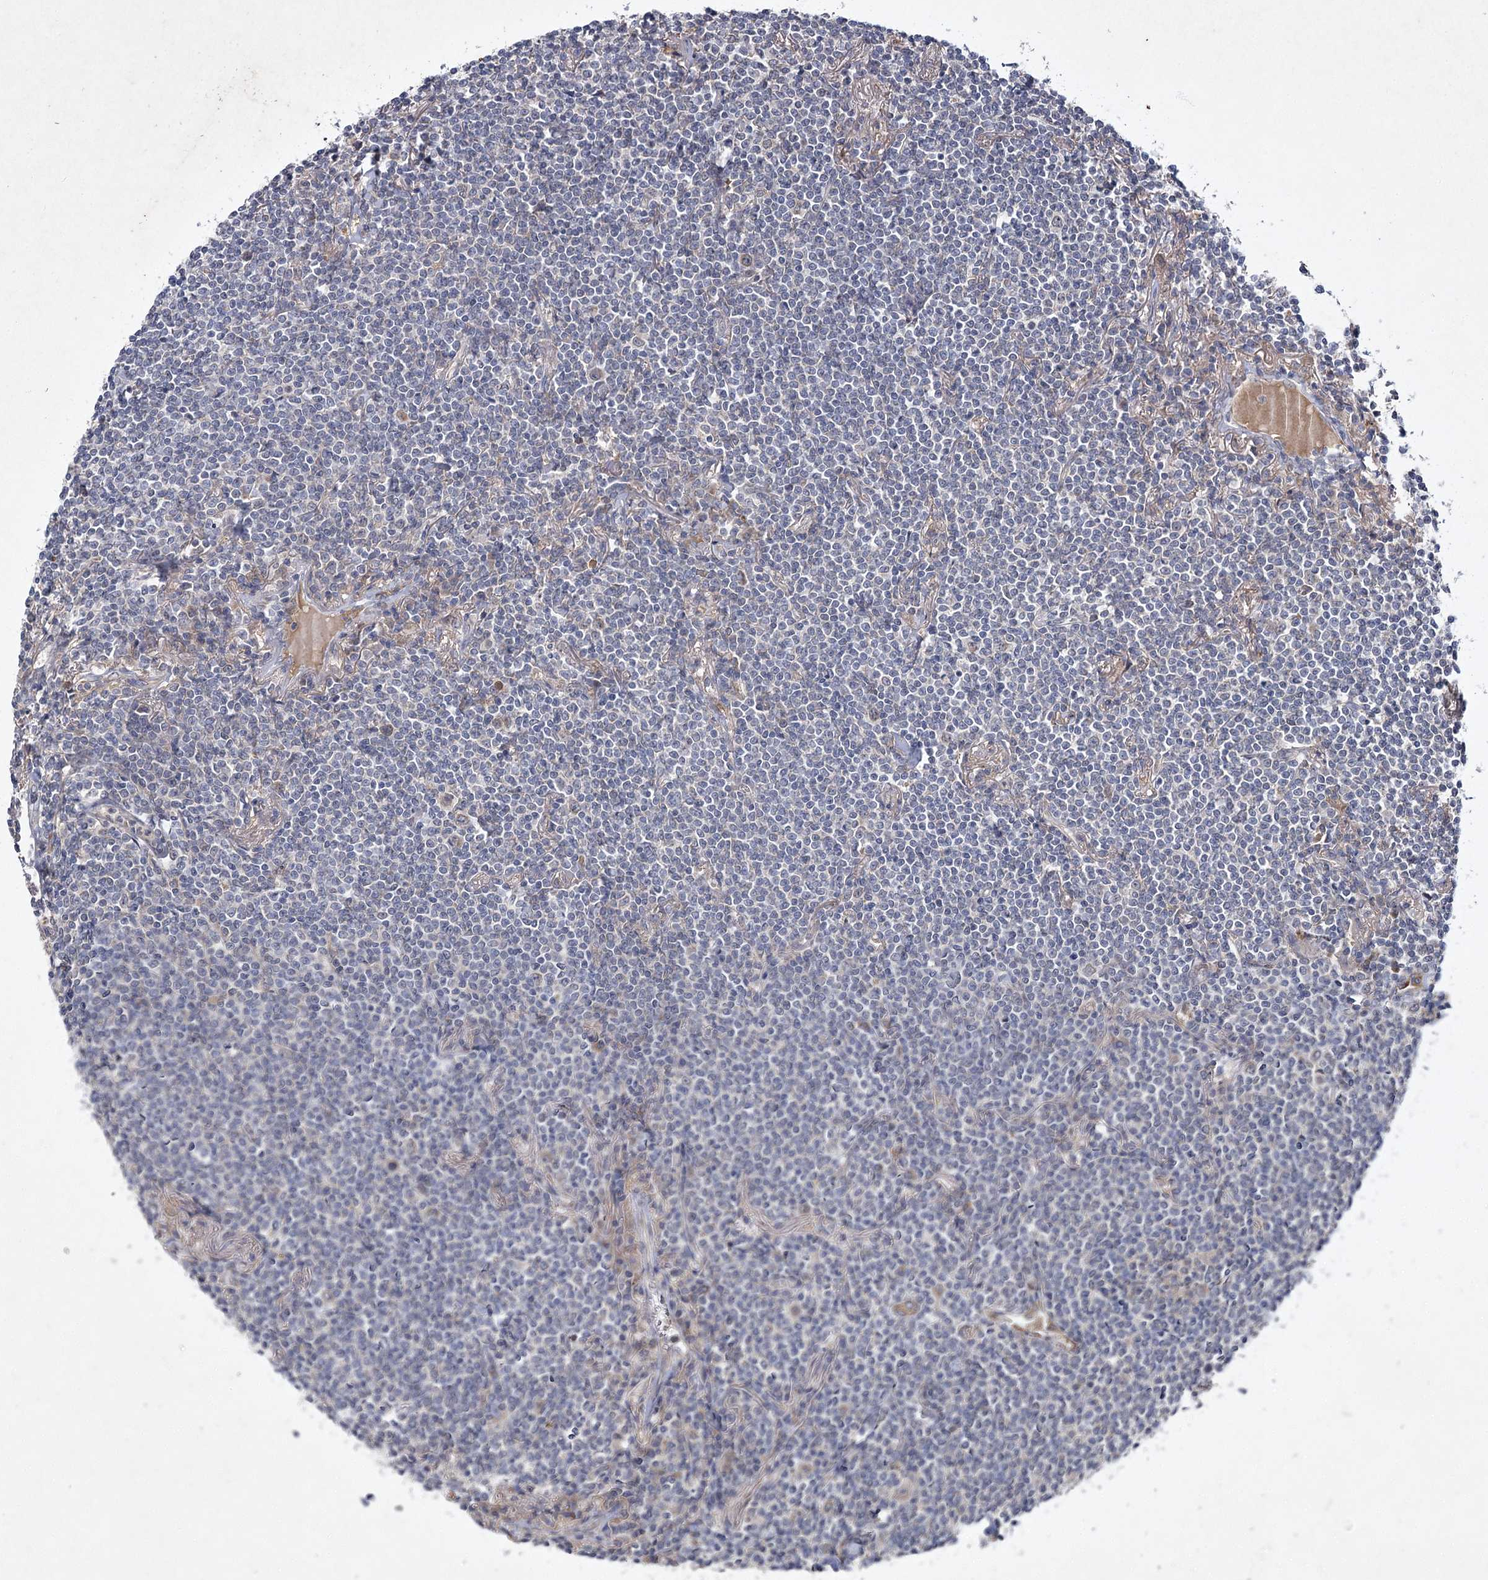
{"staining": {"intensity": "negative", "quantity": "none", "location": "none"}, "tissue": "lymphoma", "cell_type": "Tumor cells", "image_type": "cancer", "snomed": [{"axis": "morphology", "description": "Malignant lymphoma, non-Hodgkin's type, Low grade"}, {"axis": "topography", "description": "Lung"}], "caption": "The histopathology image exhibits no significant expression in tumor cells of malignant lymphoma, non-Hodgkin's type (low-grade).", "gene": "MFN1", "patient": {"sex": "female", "age": 71}}